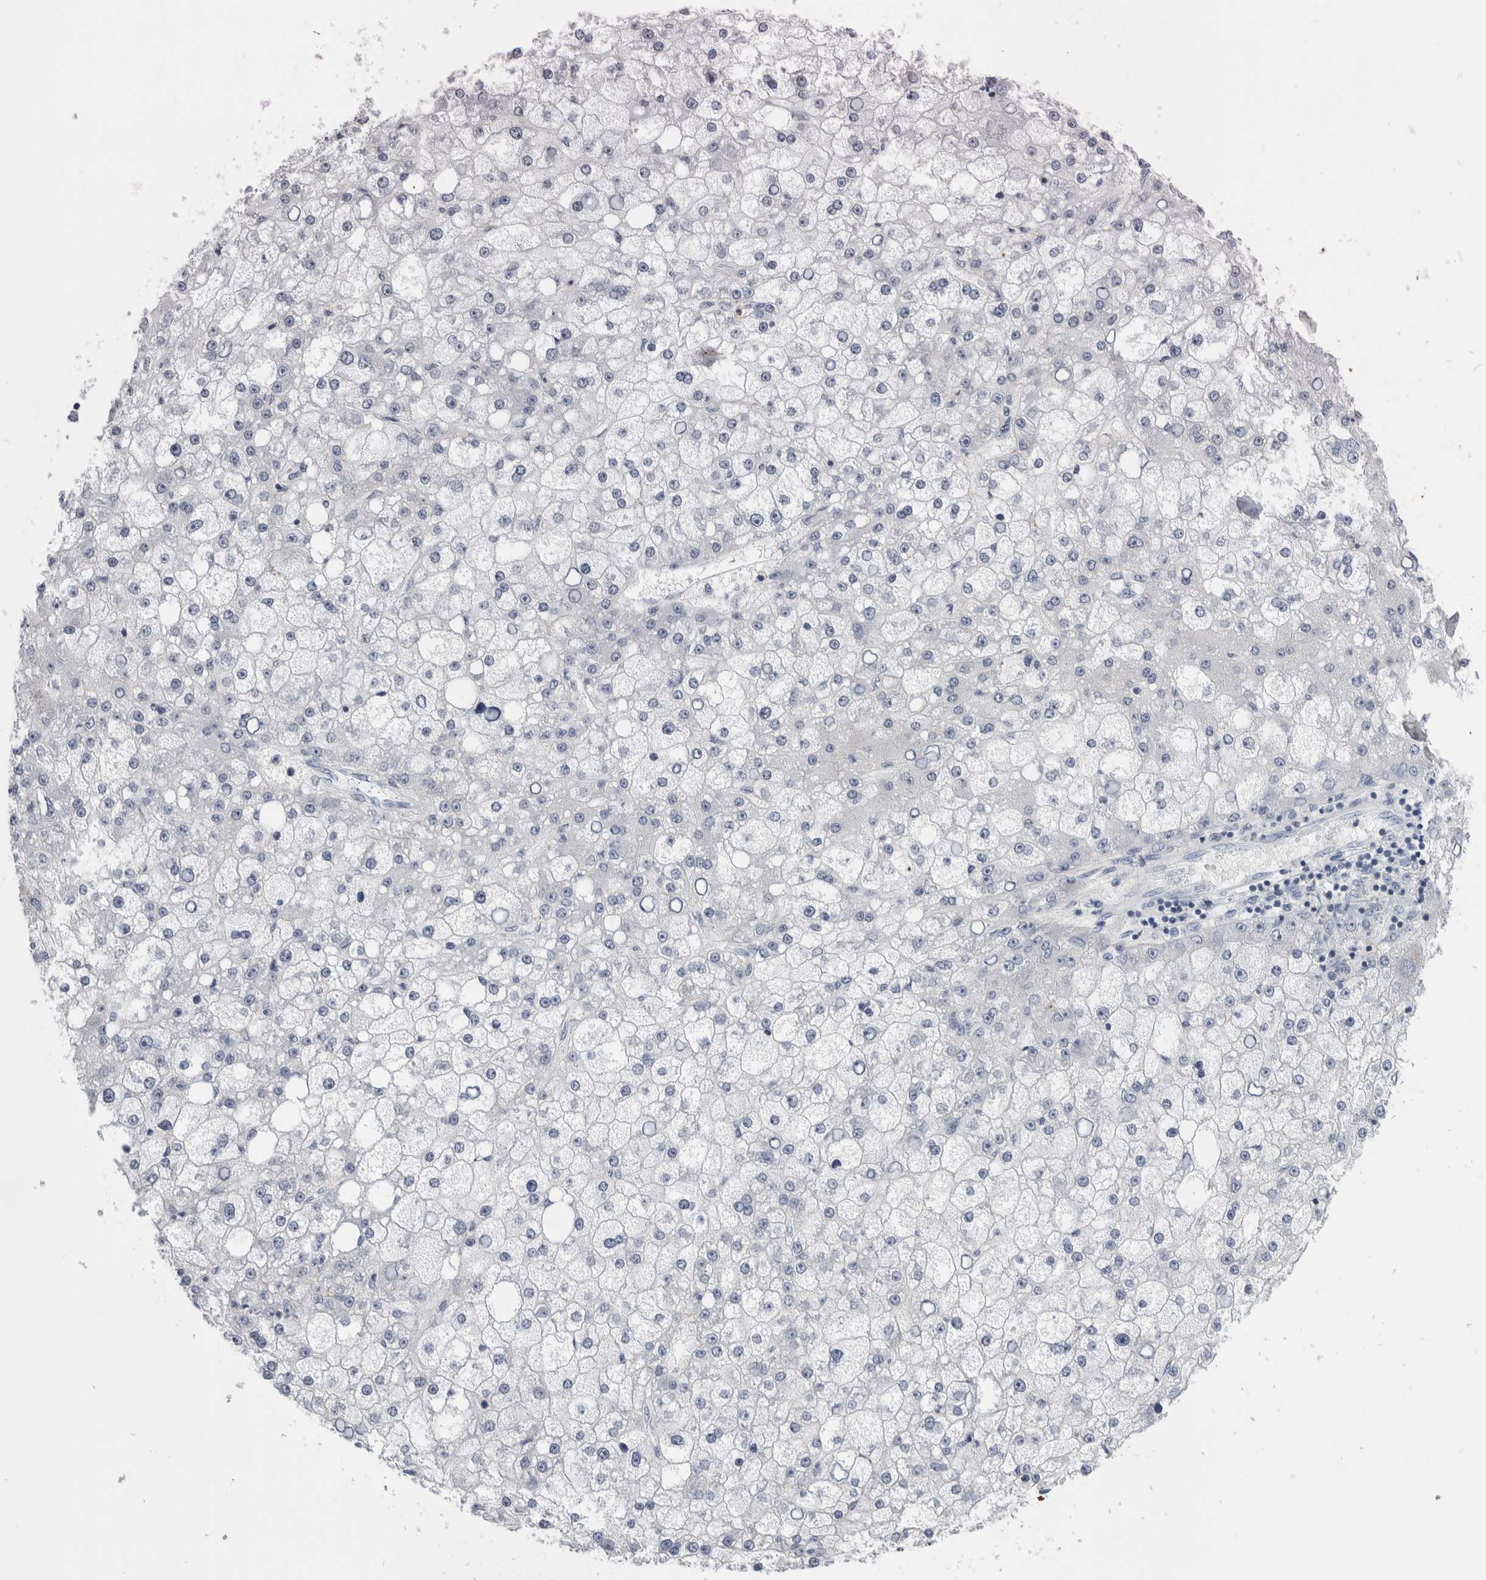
{"staining": {"intensity": "negative", "quantity": "none", "location": "none"}, "tissue": "liver cancer", "cell_type": "Tumor cells", "image_type": "cancer", "snomed": [{"axis": "morphology", "description": "Carcinoma, Hepatocellular, NOS"}, {"axis": "topography", "description": "Liver"}], "caption": "Tumor cells are negative for brown protein staining in liver cancer (hepatocellular carcinoma).", "gene": "ANKFY1", "patient": {"sex": "male", "age": 67}}